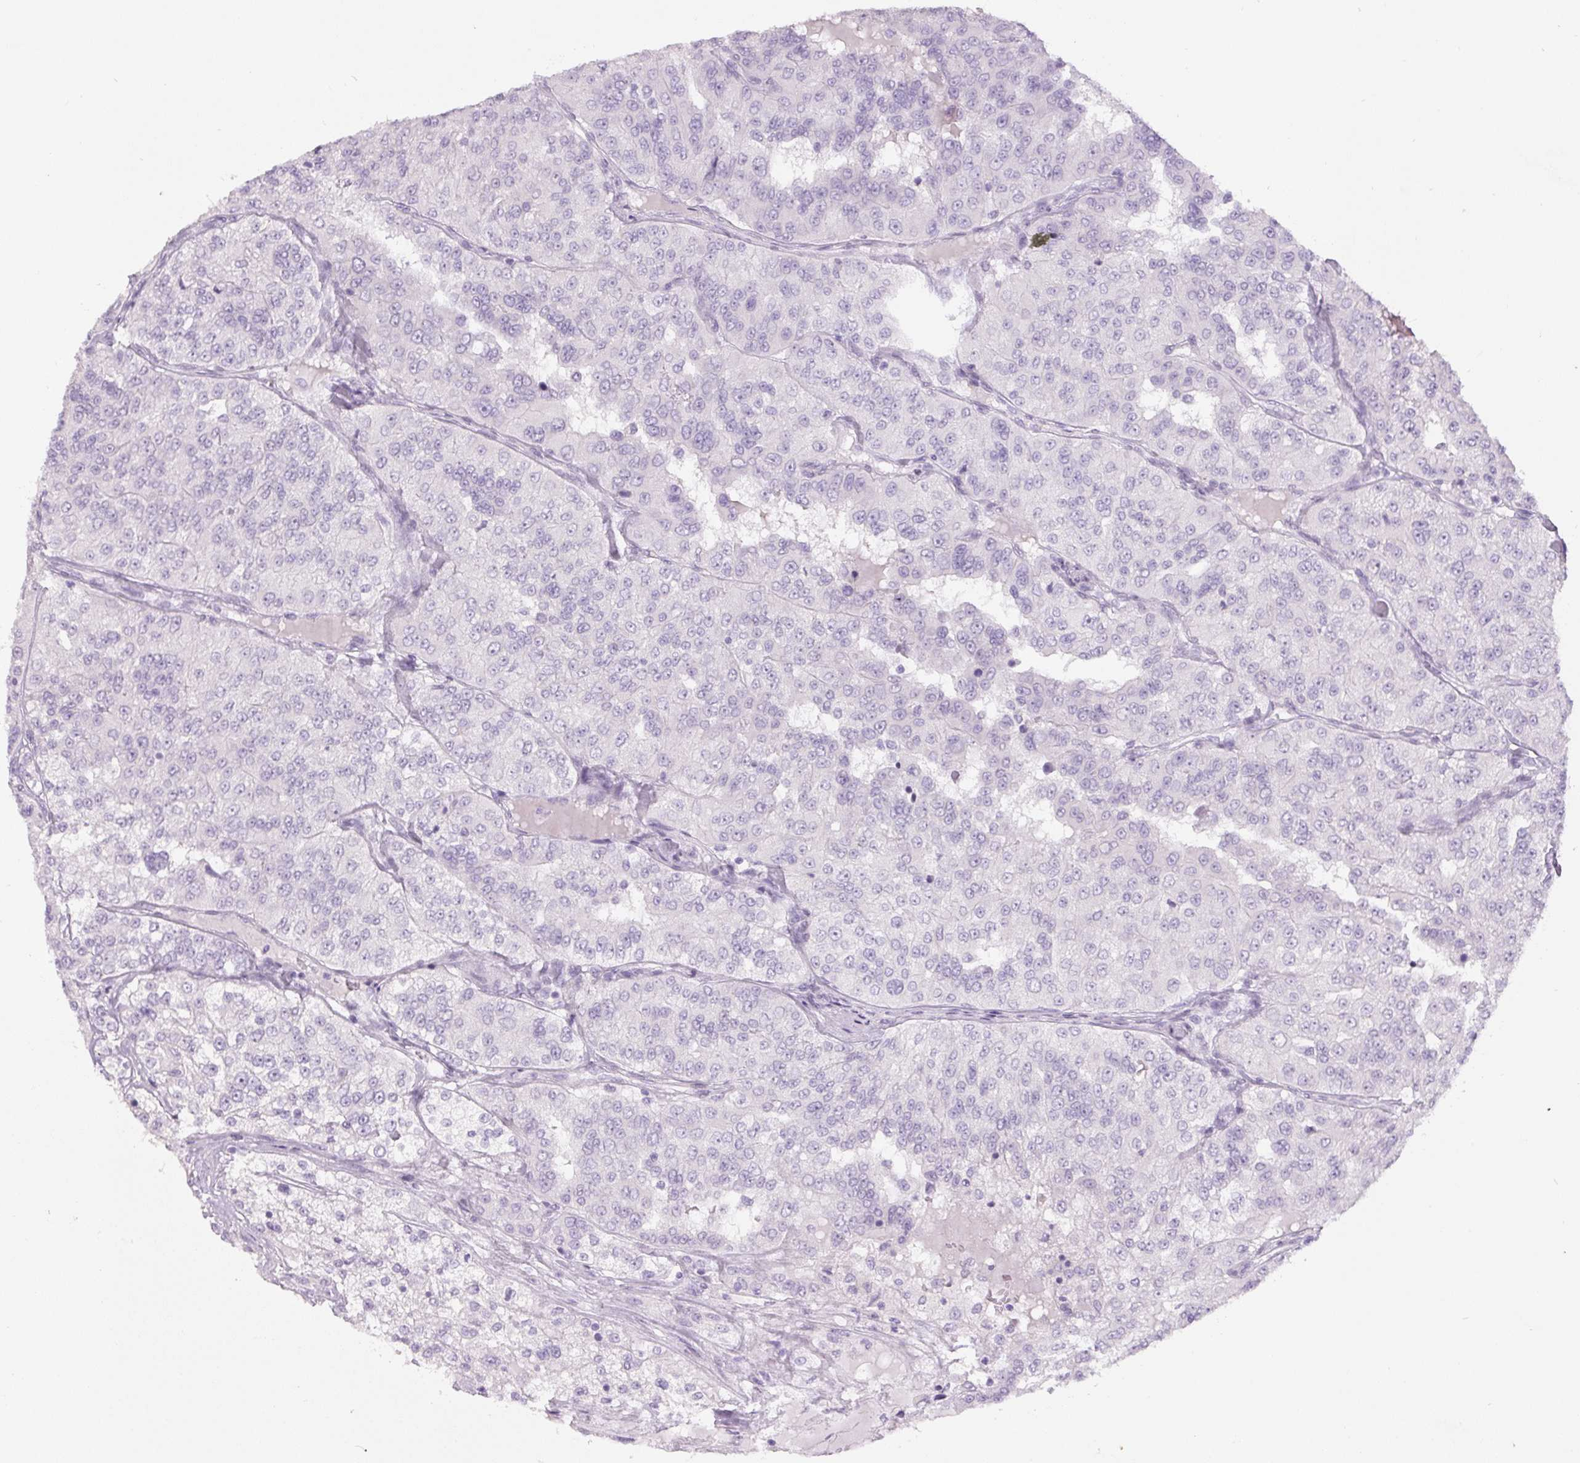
{"staining": {"intensity": "negative", "quantity": "none", "location": "none"}, "tissue": "renal cancer", "cell_type": "Tumor cells", "image_type": "cancer", "snomed": [{"axis": "morphology", "description": "Adenocarcinoma, NOS"}, {"axis": "topography", "description": "Kidney"}], "caption": "Adenocarcinoma (renal) stained for a protein using IHC exhibits no staining tumor cells.", "gene": "SIX1", "patient": {"sex": "female", "age": 63}}